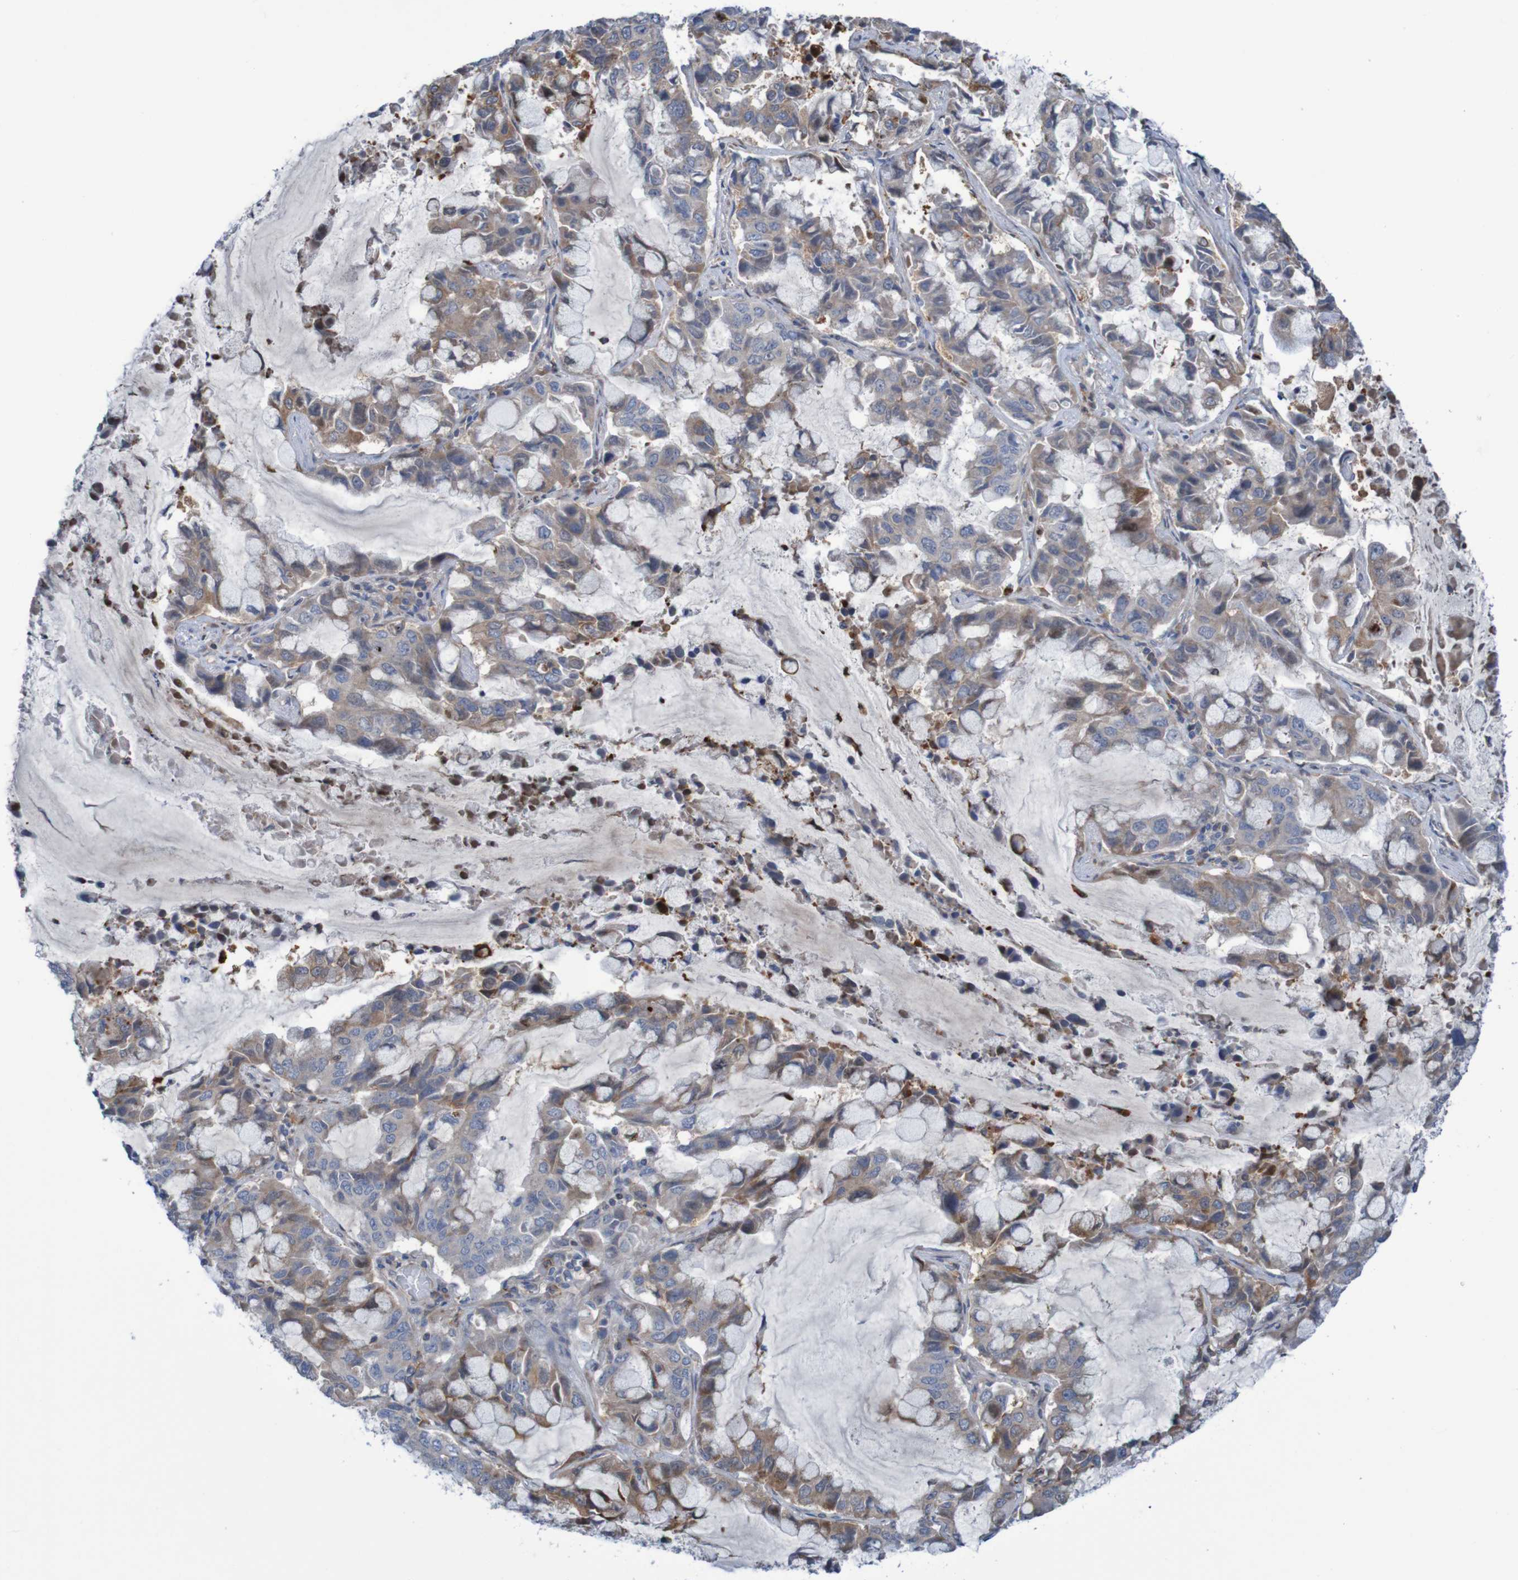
{"staining": {"intensity": "moderate", "quantity": ">75%", "location": "cytoplasmic/membranous"}, "tissue": "lung cancer", "cell_type": "Tumor cells", "image_type": "cancer", "snomed": [{"axis": "morphology", "description": "Adenocarcinoma, NOS"}, {"axis": "topography", "description": "Lung"}], "caption": "Moderate cytoplasmic/membranous expression is seen in approximately >75% of tumor cells in lung cancer (adenocarcinoma). (DAB IHC, brown staining for protein, blue staining for nuclei).", "gene": "ANGPT4", "patient": {"sex": "male", "age": 64}}